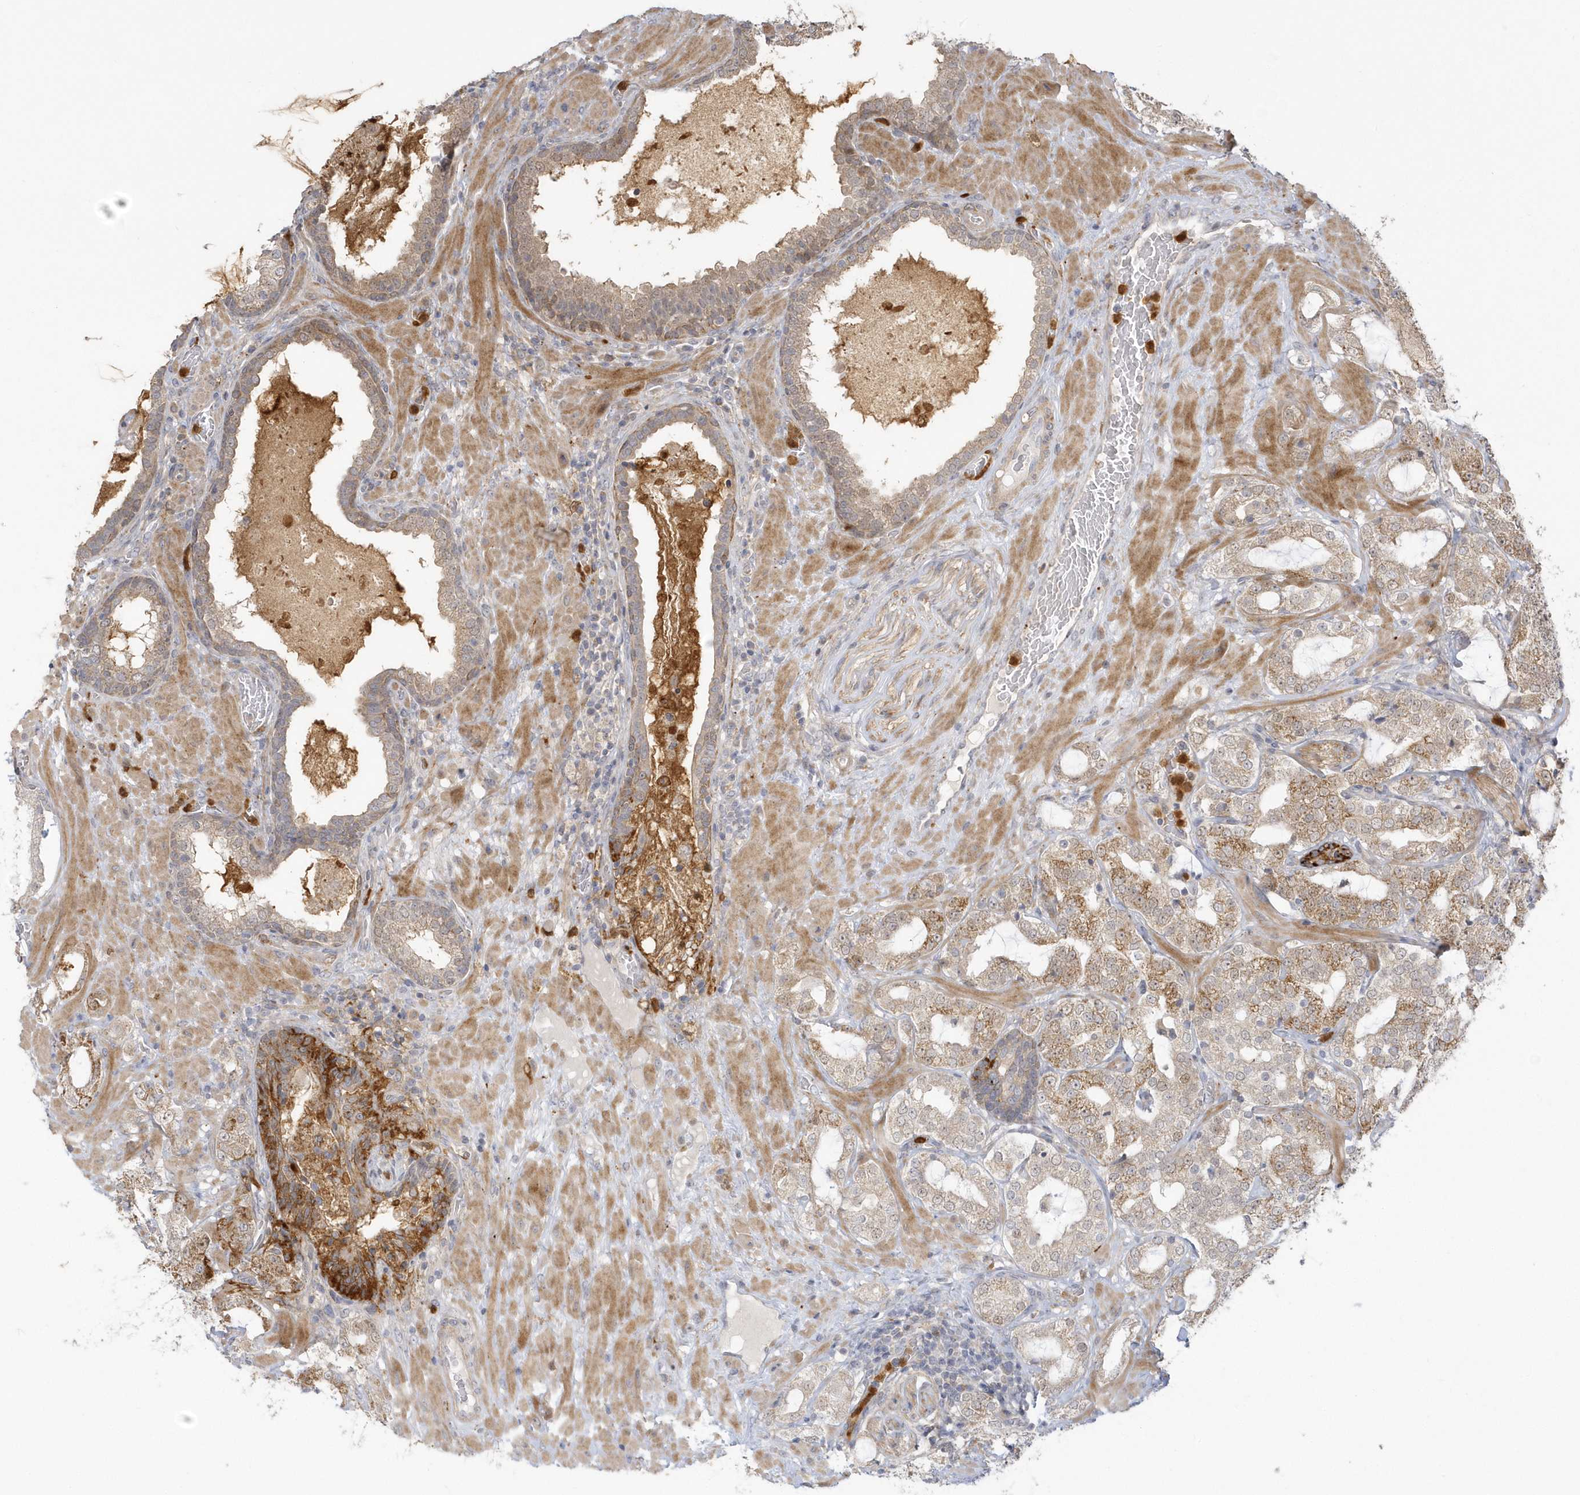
{"staining": {"intensity": "moderate", "quantity": ">75%", "location": "cytoplasmic/membranous,nuclear"}, "tissue": "prostate cancer", "cell_type": "Tumor cells", "image_type": "cancer", "snomed": [{"axis": "morphology", "description": "Adenocarcinoma, High grade"}, {"axis": "topography", "description": "Prostate"}], "caption": "Immunohistochemical staining of prostate high-grade adenocarcinoma exhibits moderate cytoplasmic/membranous and nuclear protein positivity in approximately >75% of tumor cells. The staining is performed using DAB brown chromogen to label protein expression. The nuclei are counter-stained blue using hematoxylin.", "gene": "NAF1", "patient": {"sex": "male", "age": 64}}